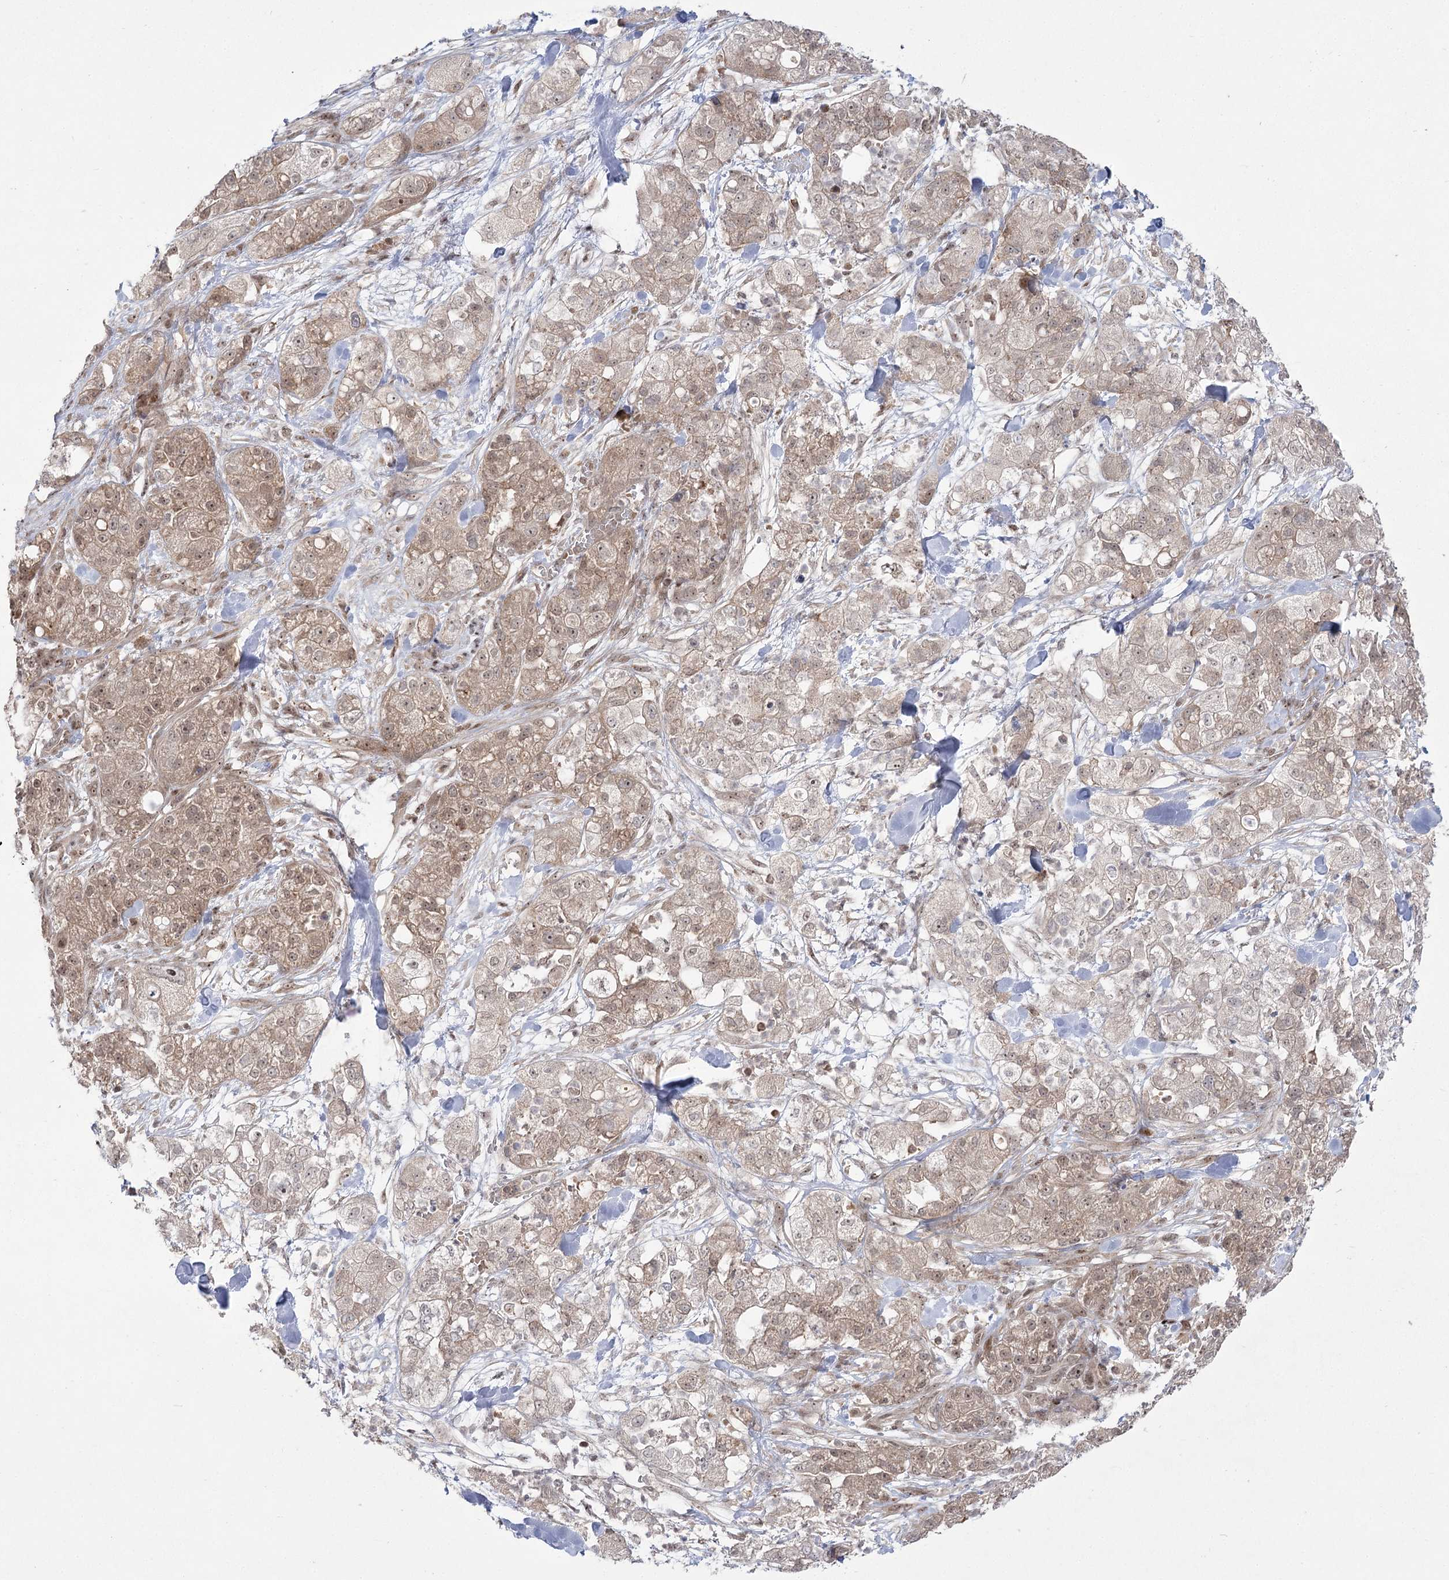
{"staining": {"intensity": "weak", "quantity": ">75%", "location": "cytoplasmic/membranous,nuclear"}, "tissue": "pancreatic cancer", "cell_type": "Tumor cells", "image_type": "cancer", "snomed": [{"axis": "morphology", "description": "Adenocarcinoma, NOS"}, {"axis": "topography", "description": "Pancreas"}], "caption": "An immunohistochemistry (IHC) histopathology image of neoplastic tissue is shown. Protein staining in brown labels weak cytoplasmic/membranous and nuclear positivity in pancreatic adenocarcinoma within tumor cells. The staining was performed using DAB to visualize the protein expression in brown, while the nuclei were stained in blue with hematoxylin (Magnification: 20x).", "gene": "HELQ", "patient": {"sex": "female", "age": 78}}